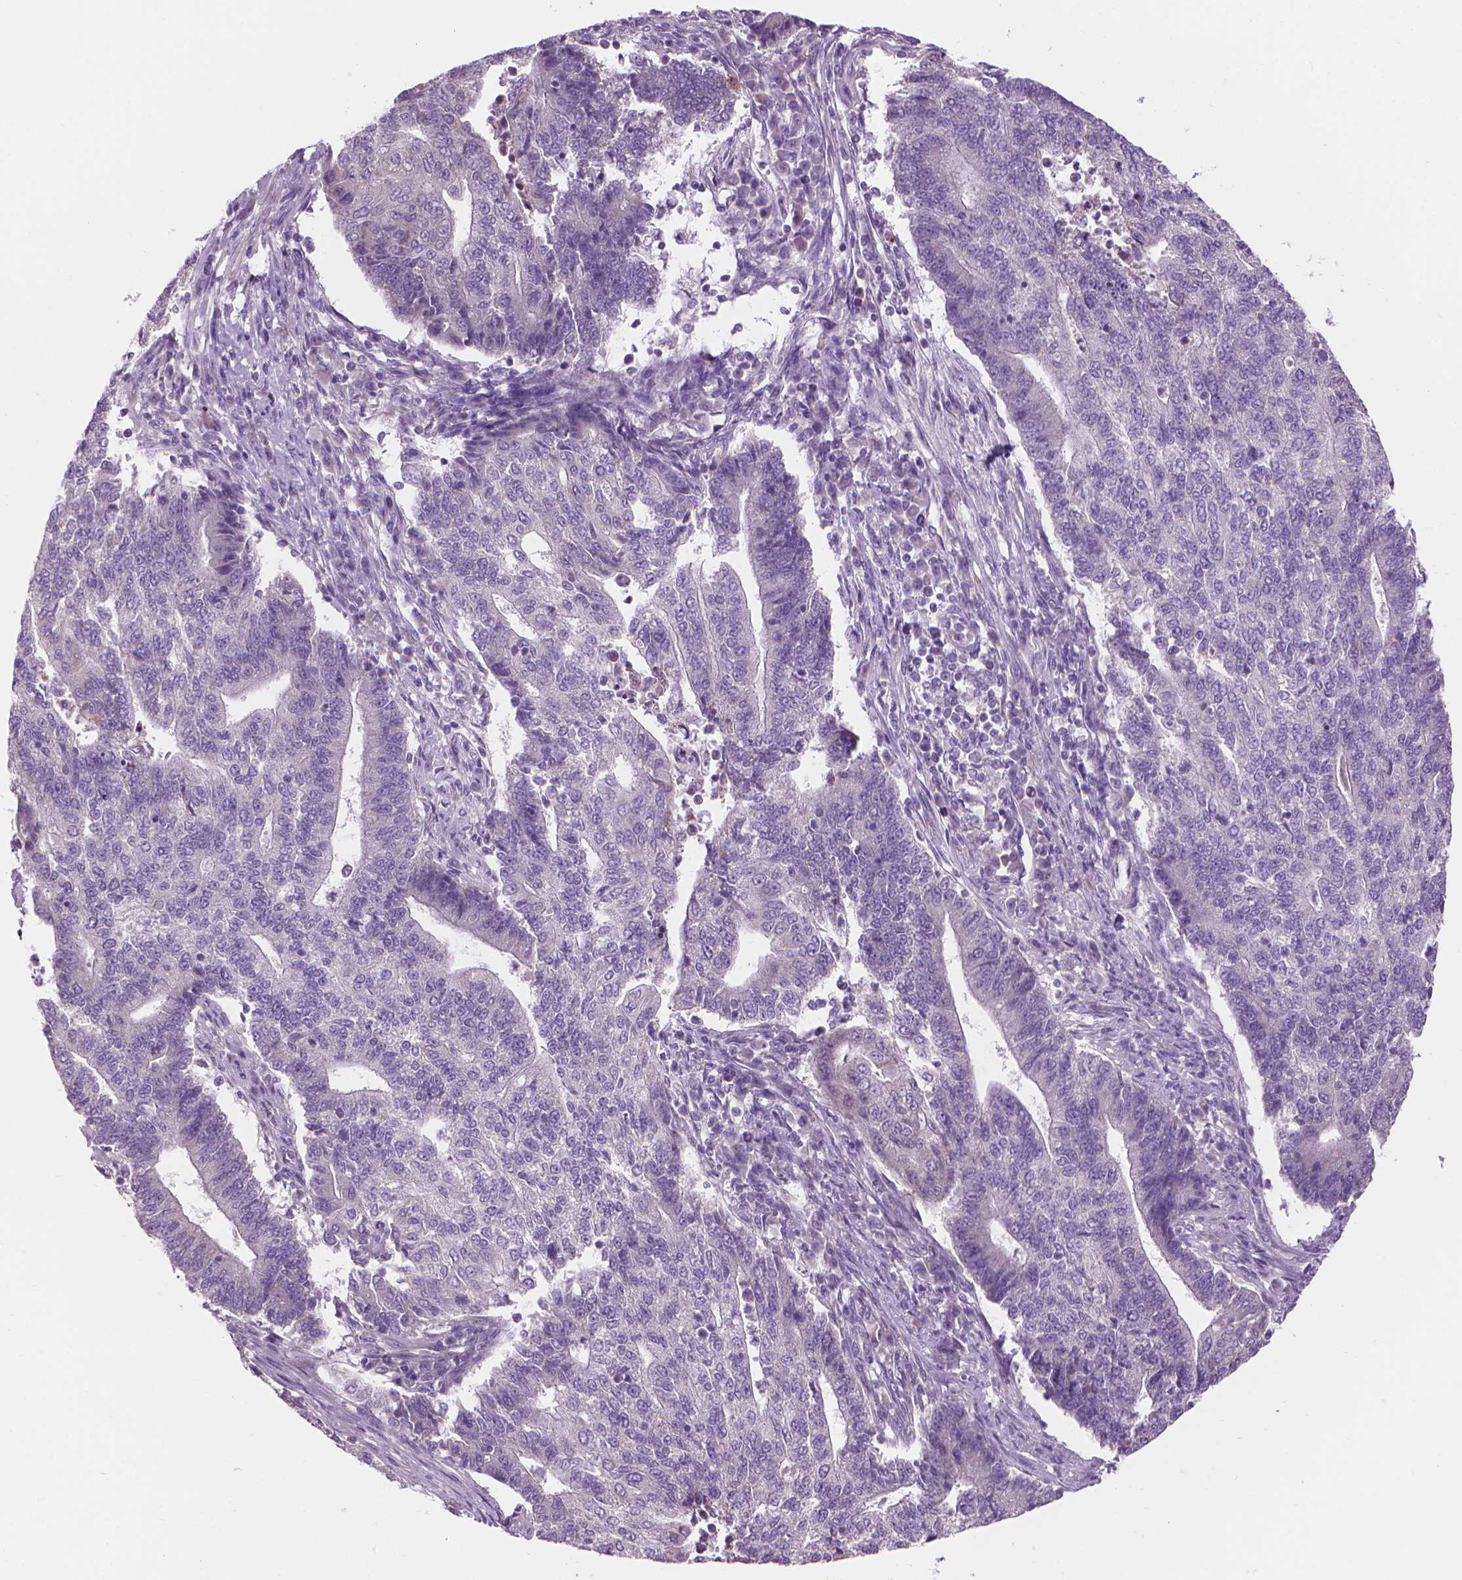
{"staining": {"intensity": "negative", "quantity": "none", "location": "none"}, "tissue": "endometrial cancer", "cell_type": "Tumor cells", "image_type": "cancer", "snomed": [{"axis": "morphology", "description": "Adenocarcinoma, NOS"}, {"axis": "topography", "description": "Uterus"}, {"axis": "topography", "description": "Endometrium"}], "caption": "Image shows no protein positivity in tumor cells of endometrial cancer (adenocarcinoma) tissue.", "gene": "CFAP126", "patient": {"sex": "female", "age": 54}}